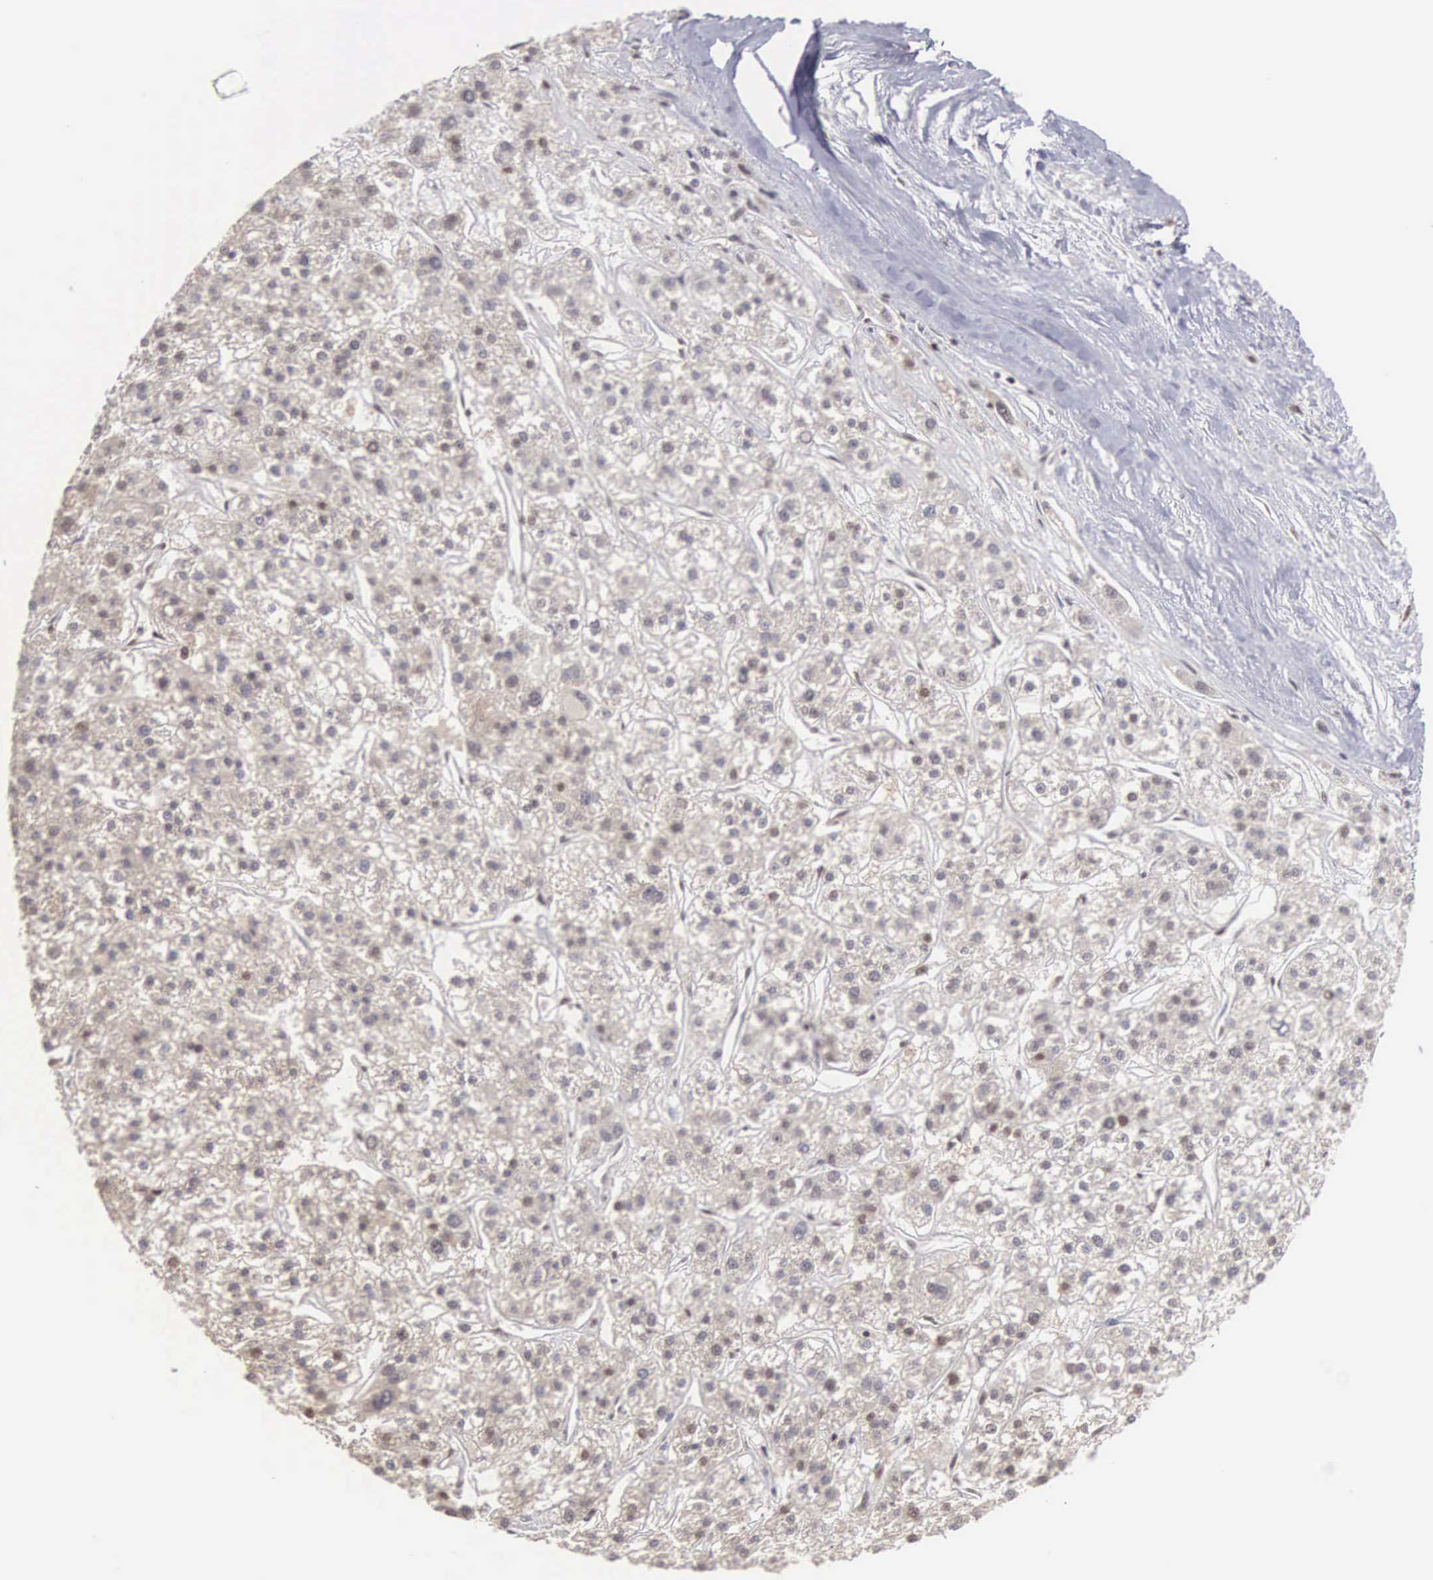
{"staining": {"intensity": "negative", "quantity": "none", "location": "none"}, "tissue": "liver cancer", "cell_type": "Tumor cells", "image_type": "cancer", "snomed": [{"axis": "morphology", "description": "Carcinoma, Hepatocellular, NOS"}, {"axis": "topography", "description": "Liver"}], "caption": "DAB immunohistochemical staining of human liver hepatocellular carcinoma exhibits no significant positivity in tumor cells.", "gene": "HTATSF1", "patient": {"sex": "female", "age": 85}}